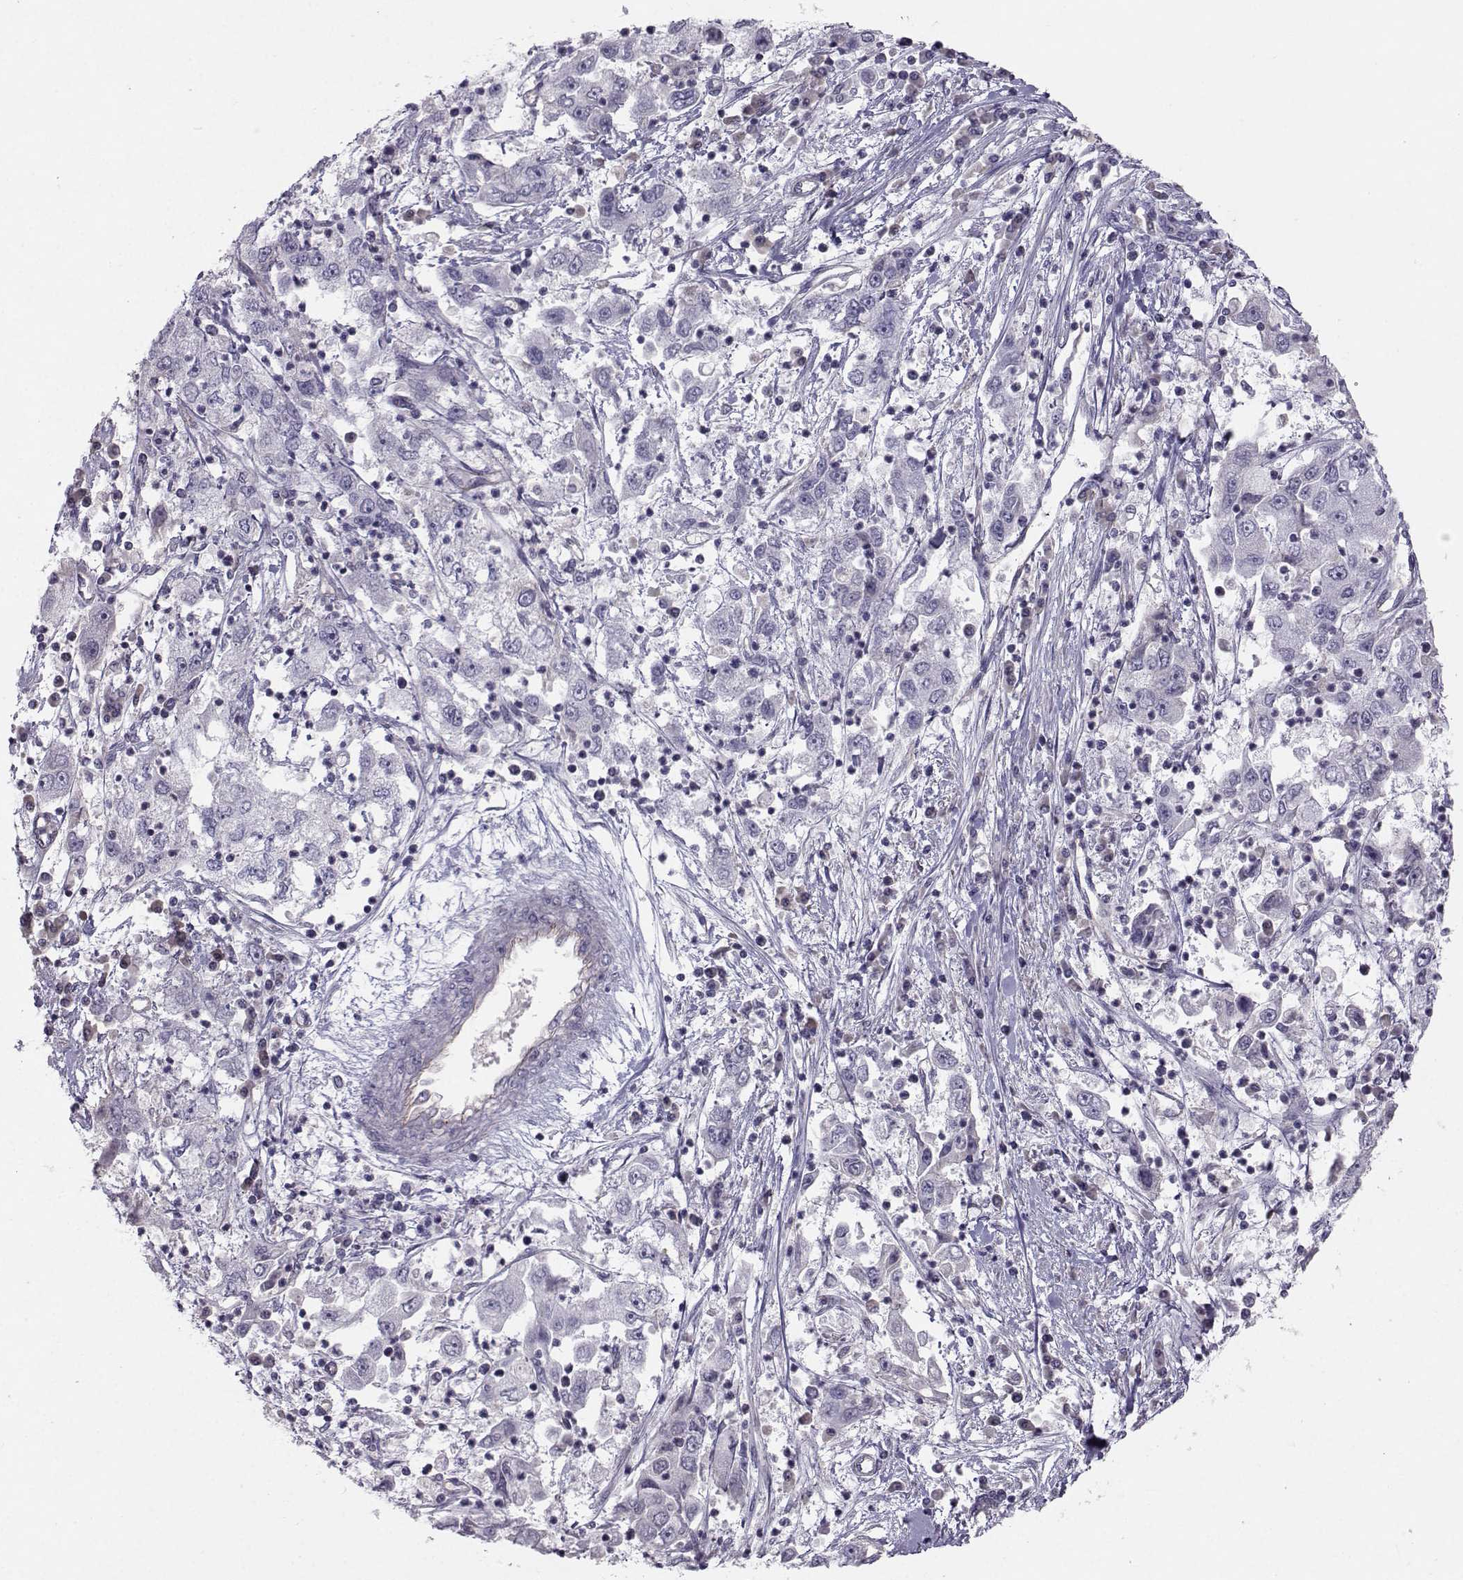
{"staining": {"intensity": "negative", "quantity": "none", "location": "none"}, "tissue": "cervical cancer", "cell_type": "Tumor cells", "image_type": "cancer", "snomed": [{"axis": "morphology", "description": "Squamous cell carcinoma, NOS"}, {"axis": "topography", "description": "Cervix"}], "caption": "Tumor cells show no significant protein expression in cervical squamous cell carcinoma. (DAB (3,3'-diaminobenzidine) immunohistochemistry visualized using brightfield microscopy, high magnification).", "gene": "MAST1", "patient": {"sex": "female", "age": 36}}